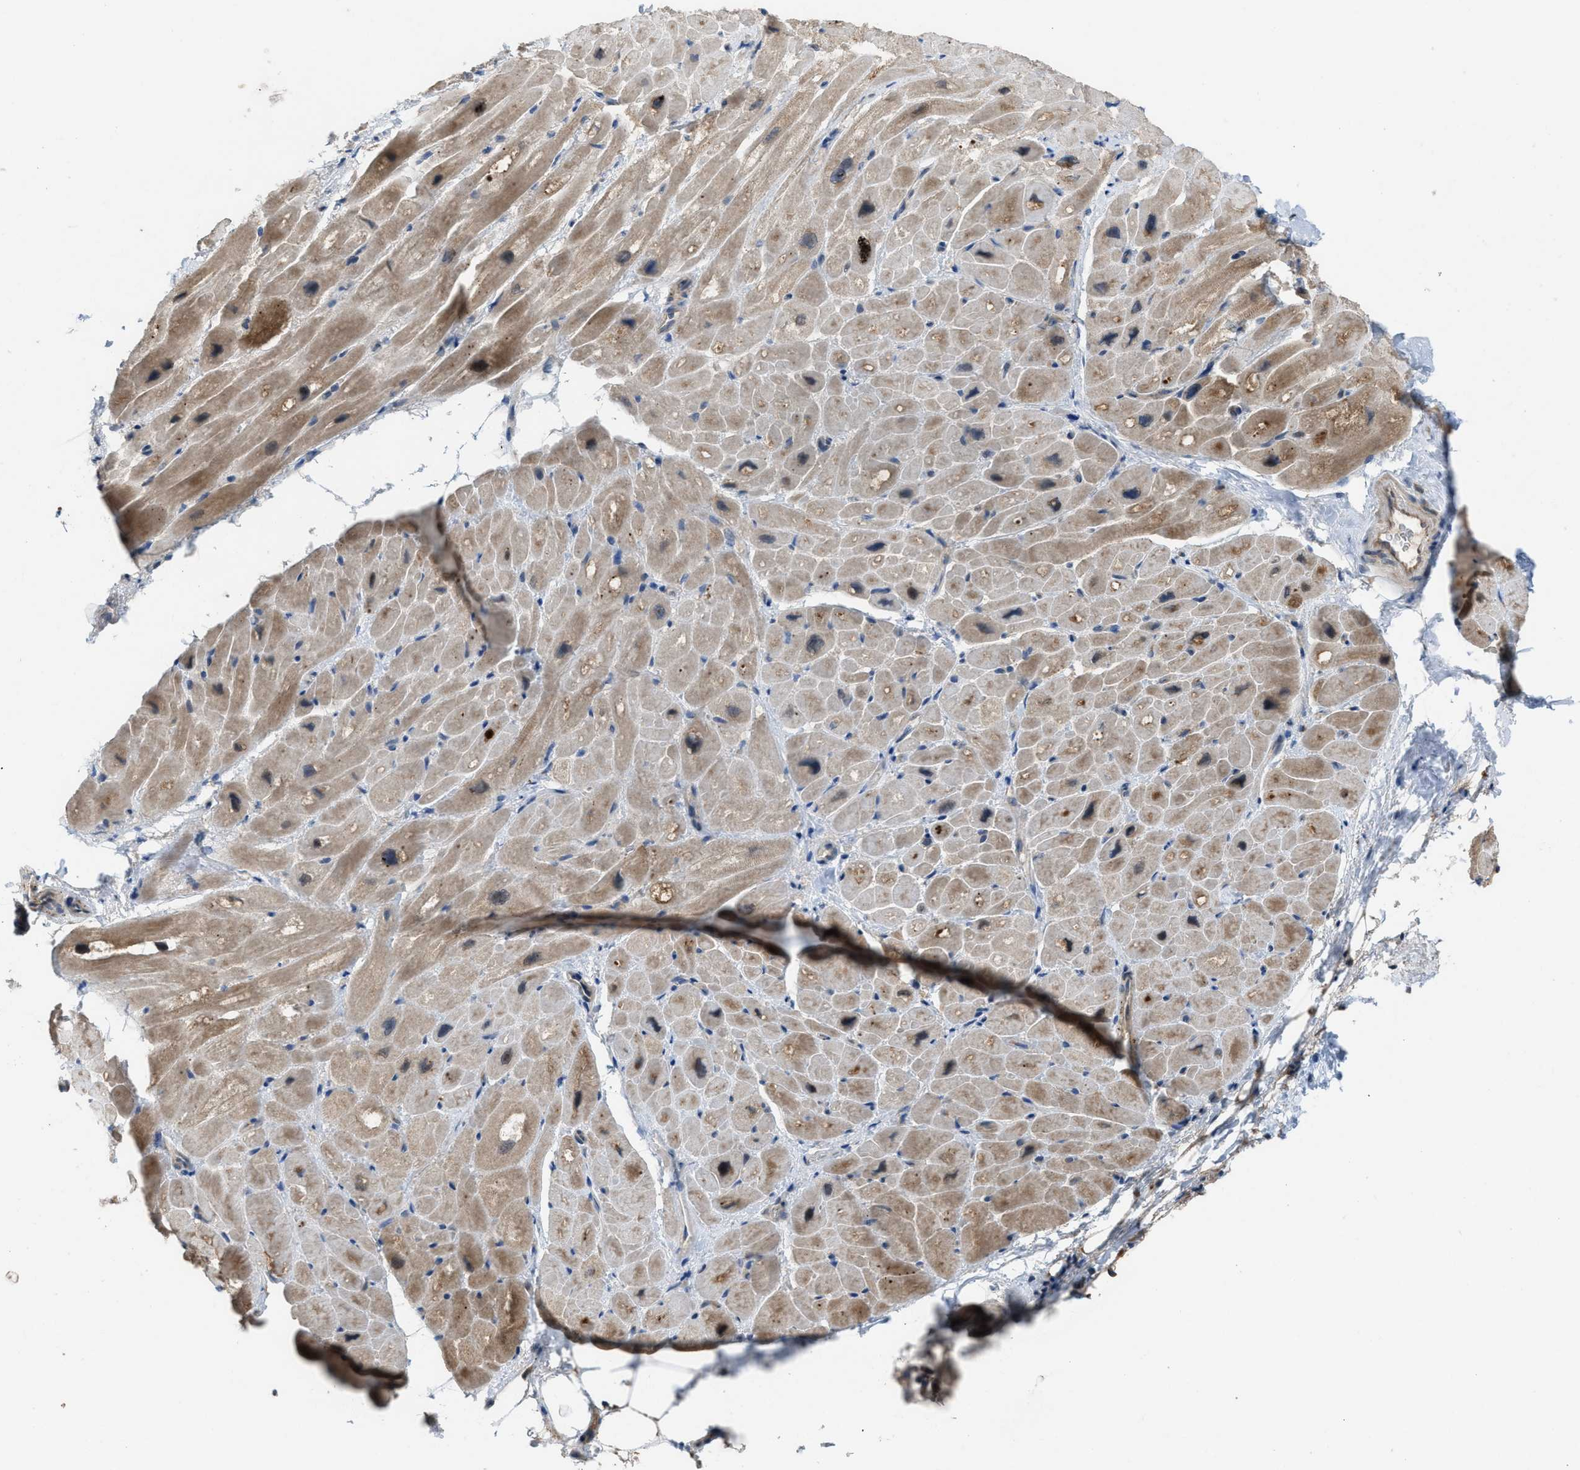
{"staining": {"intensity": "moderate", "quantity": "25%-75%", "location": "cytoplasmic/membranous"}, "tissue": "heart muscle", "cell_type": "Cardiomyocytes", "image_type": "normal", "snomed": [{"axis": "morphology", "description": "Normal tissue, NOS"}, {"axis": "topography", "description": "Heart"}], "caption": "A medium amount of moderate cytoplasmic/membranous staining is seen in about 25%-75% of cardiomyocytes in unremarkable heart muscle.", "gene": "PLAA", "patient": {"sex": "male", "age": 49}}